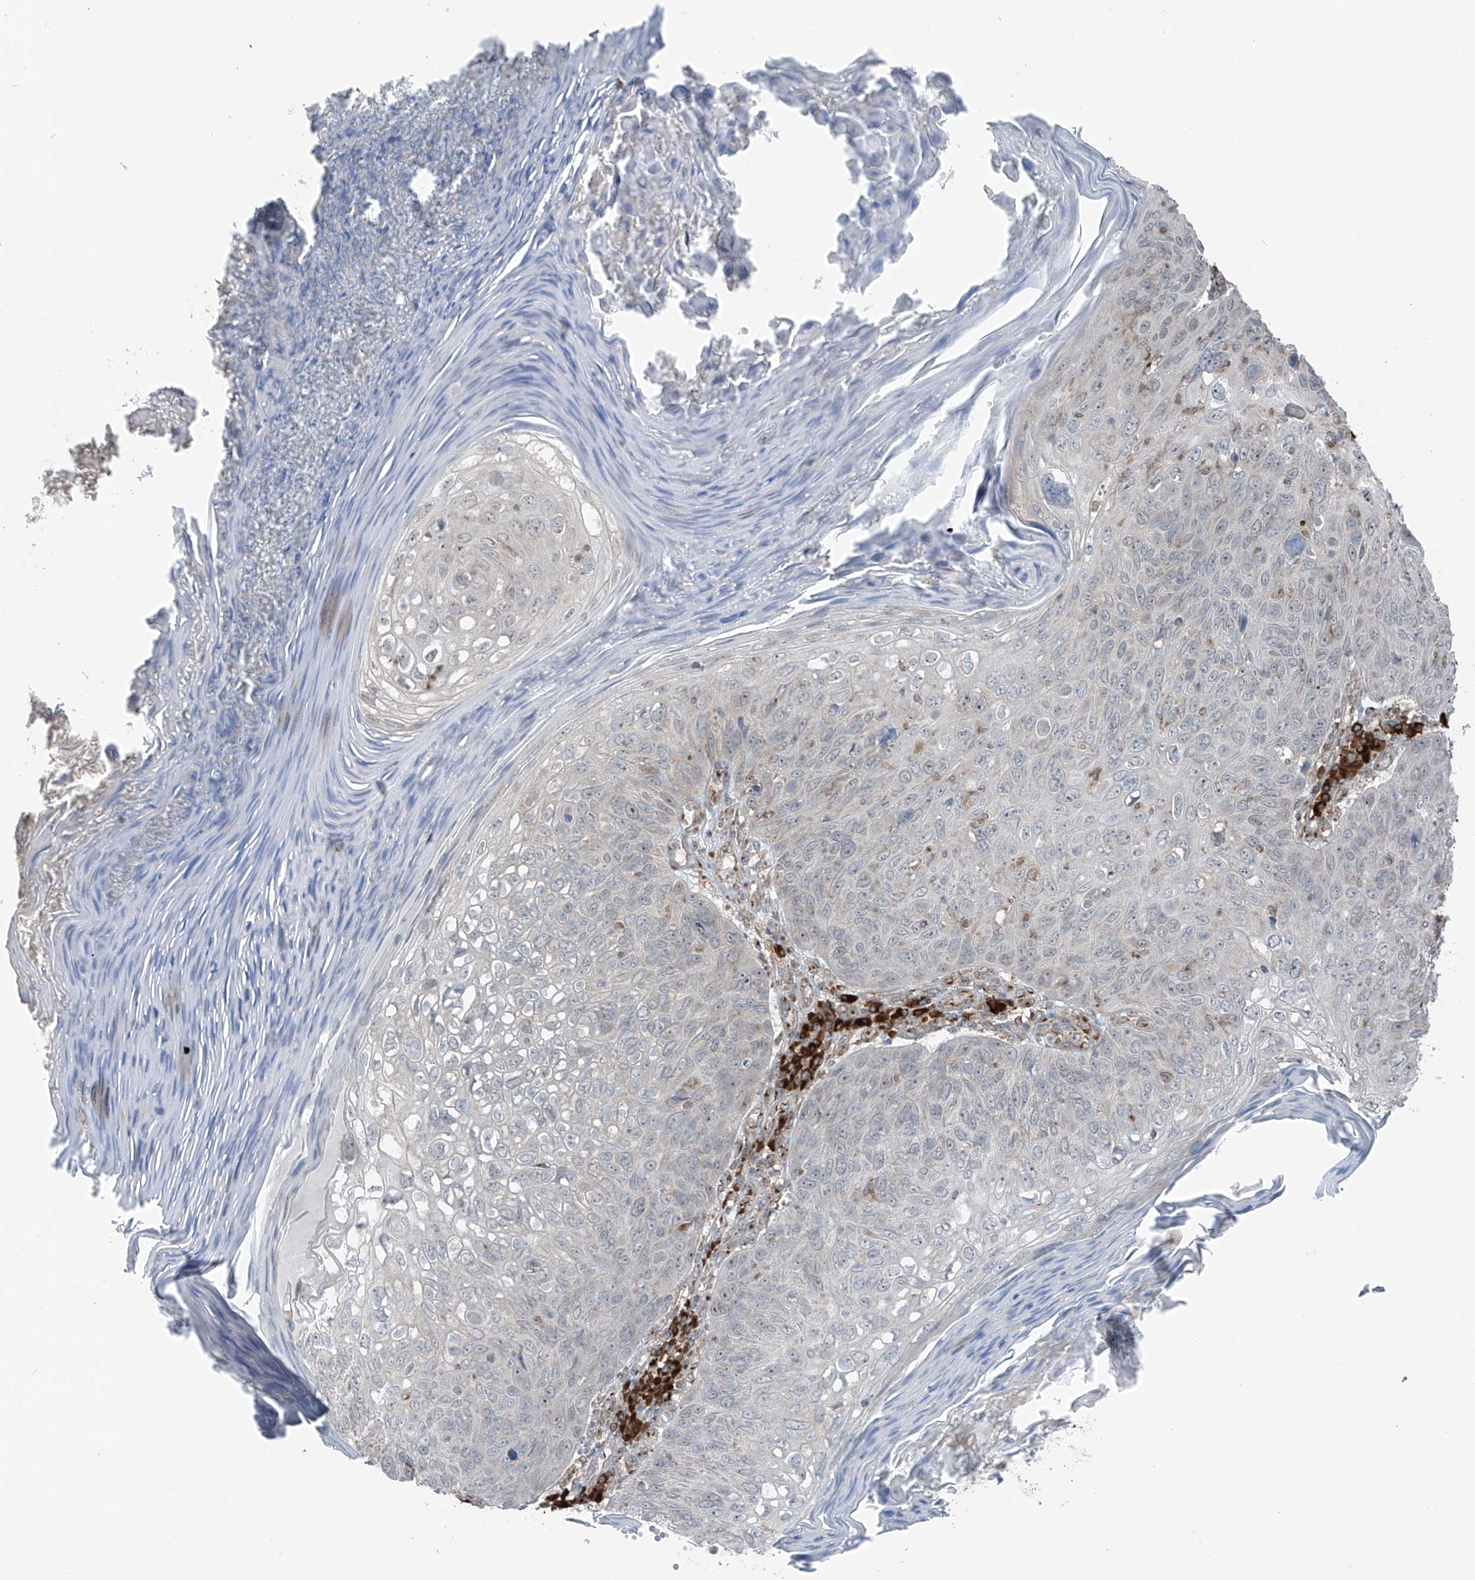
{"staining": {"intensity": "negative", "quantity": "none", "location": "none"}, "tissue": "skin cancer", "cell_type": "Tumor cells", "image_type": "cancer", "snomed": [{"axis": "morphology", "description": "Squamous cell carcinoma, NOS"}, {"axis": "topography", "description": "Skin"}], "caption": "The photomicrograph reveals no staining of tumor cells in skin cancer (squamous cell carcinoma).", "gene": "ERLEC1", "patient": {"sex": "female", "age": 90}}